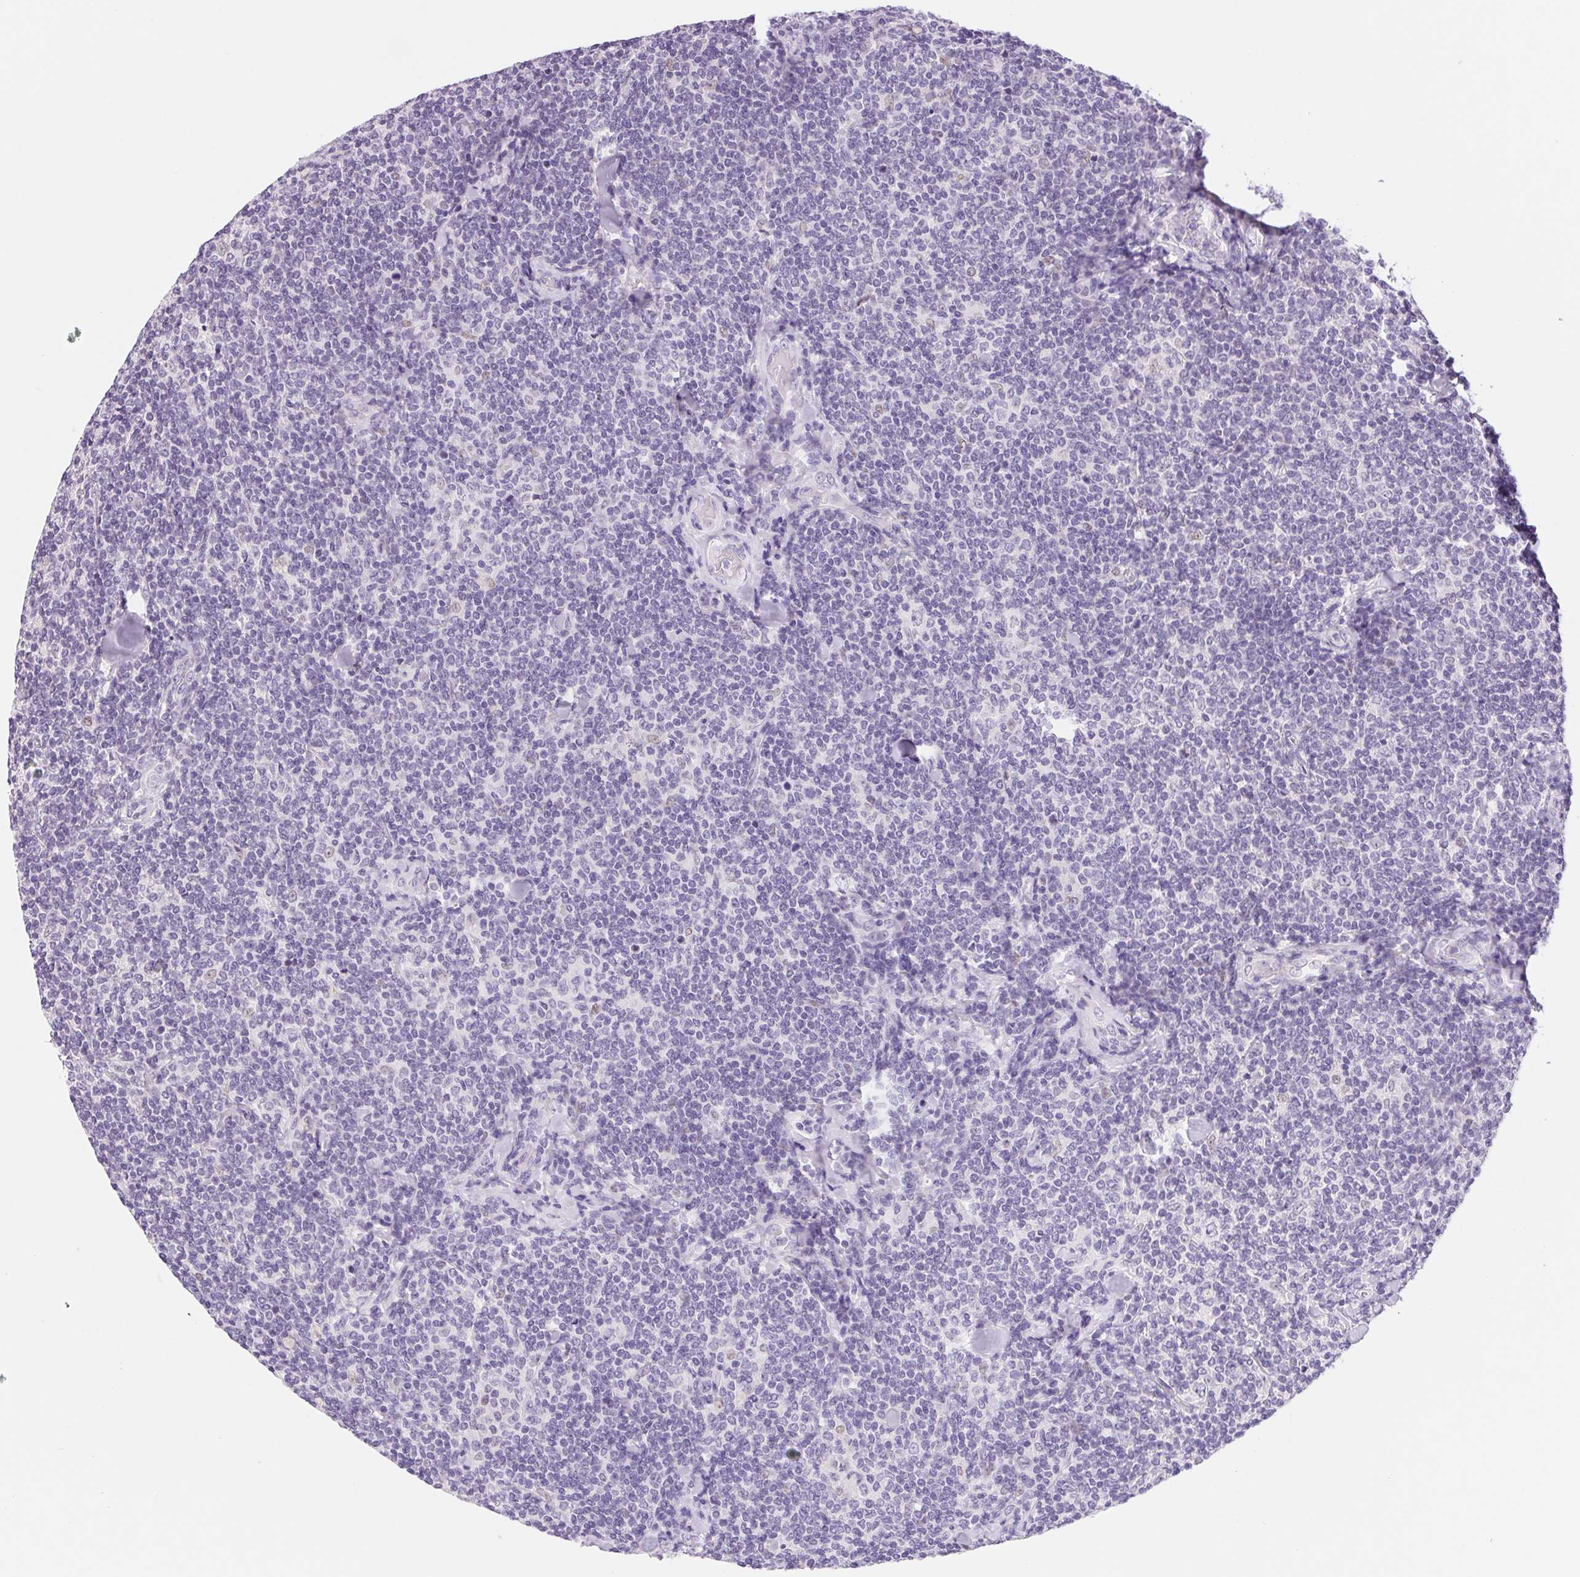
{"staining": {"intensity": "negative", "quantity": "none", "location": "none"}, "tissue": "lymphoma", "cell_type": "Tumor cells", "image_type": "cancer", "snomed": [{"axis": "morphology", "description": "Malignant lymphoma, non-Hodgkin's type, Low grade"}, {"axis": "topography", "description": "Lymph node"}], "caption": "Immunohistochemistry (IHC) histopathology image of neoplastic tissue: human lymphoma stained with DAB shows no significant protein expression in tumor cells. (DAB immunohistochemistry (IHC) with hematoxylin counter stain).", "gene": "ASGR2", "patient": {"sex": "female", "age": 56}}